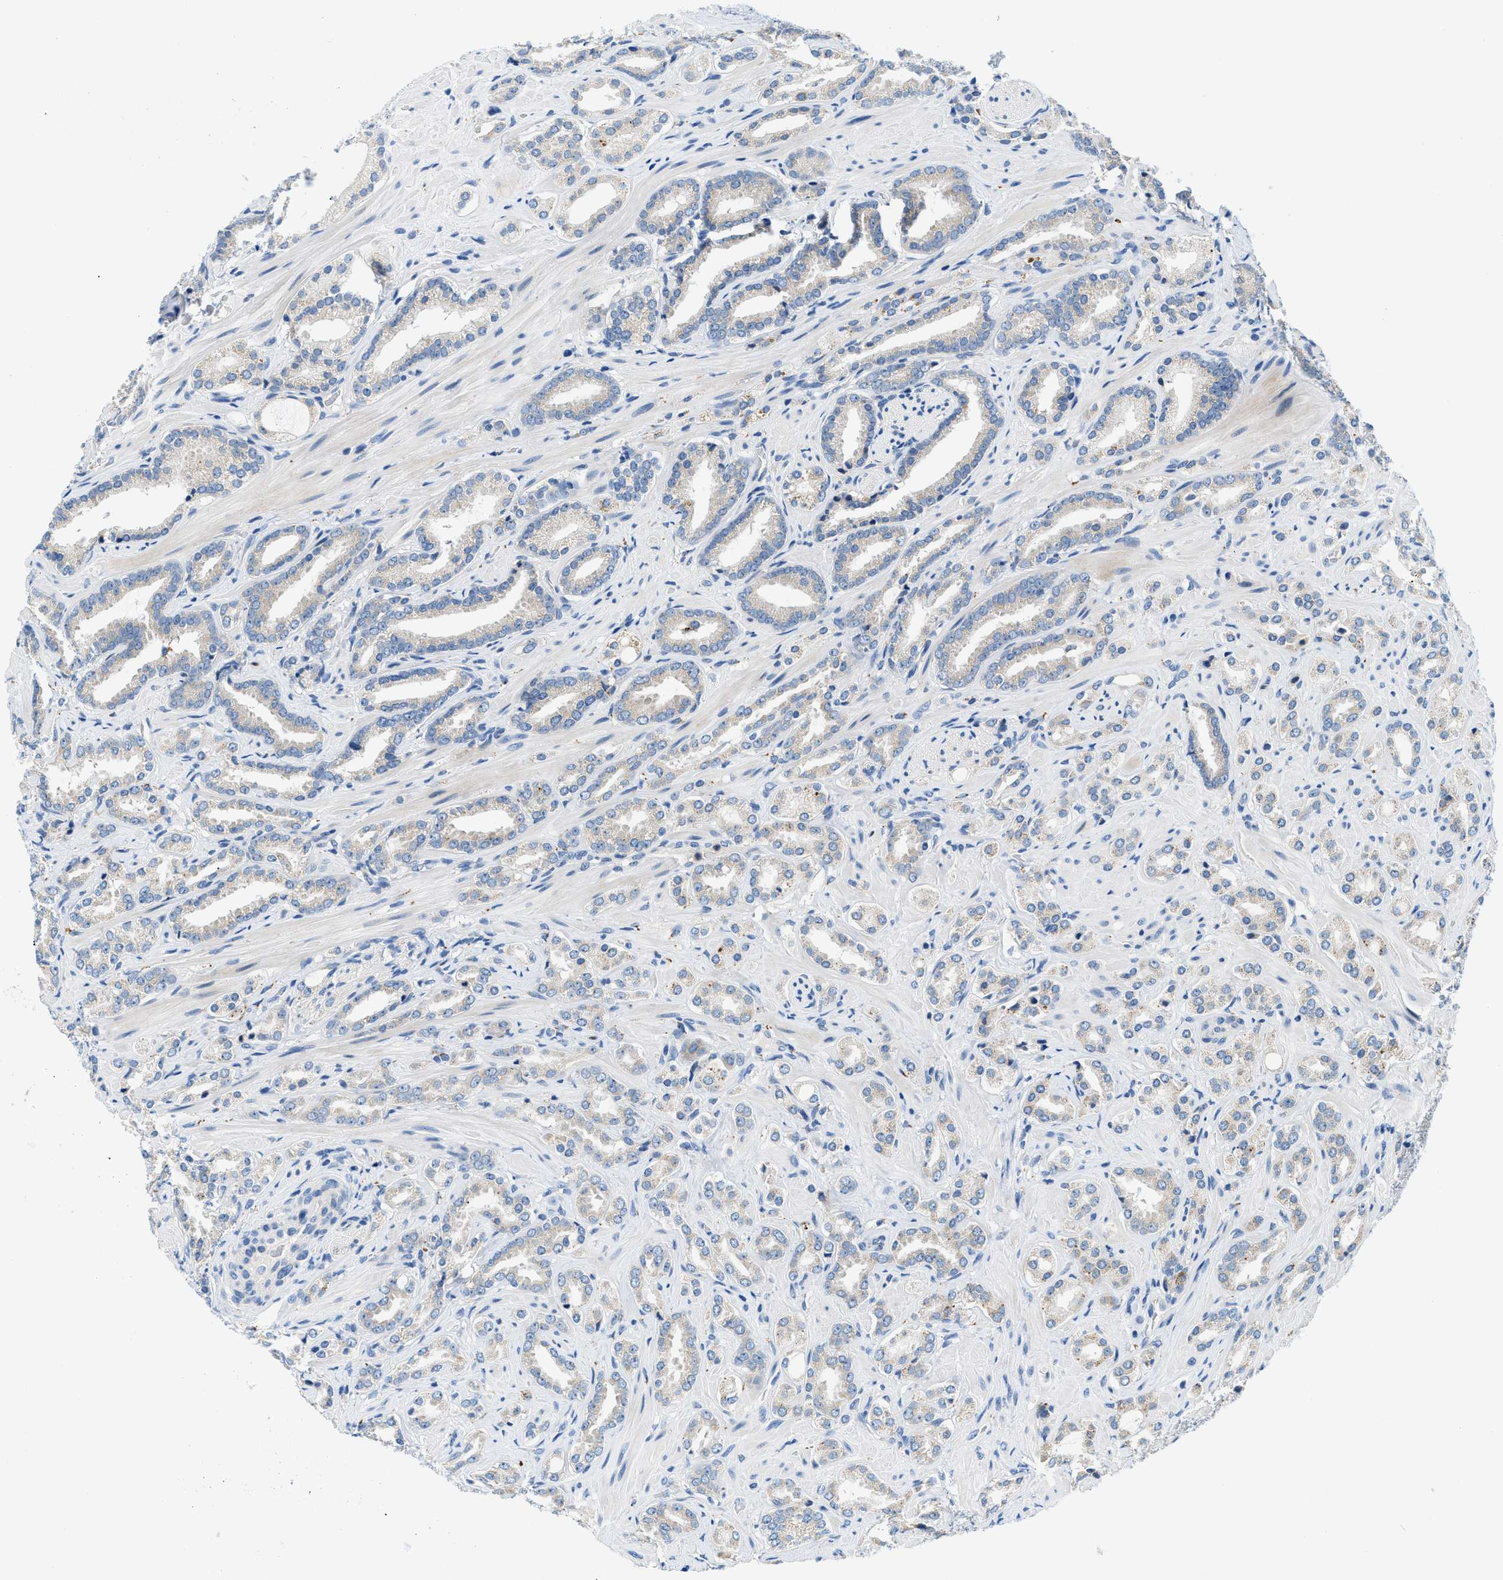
{"staining": {"intensity": "negative", "quantity": "none", "location": "none"}, "tissue": "prostate cancer", "cell_type": "Tumor cells", "image_type": "cancer", "snomed": [{"axis": "morphology", "description": "Adenocarcinoma, High grade"}, {"axis": "topography", "description": "Prostate"}], "caption": "DAB immunohistochemical staining of prostate cancer displays no significant expression in tumor cells. The staining was performed using DAB (3,3'-diaminobenzidine) to visualize the protein expression in brown, while the nuclei were stained in blue with hematoxylin (Magnification: 20x).", "gene": "ADGRE3", "patient": {"sex": "male", "age": 64}}